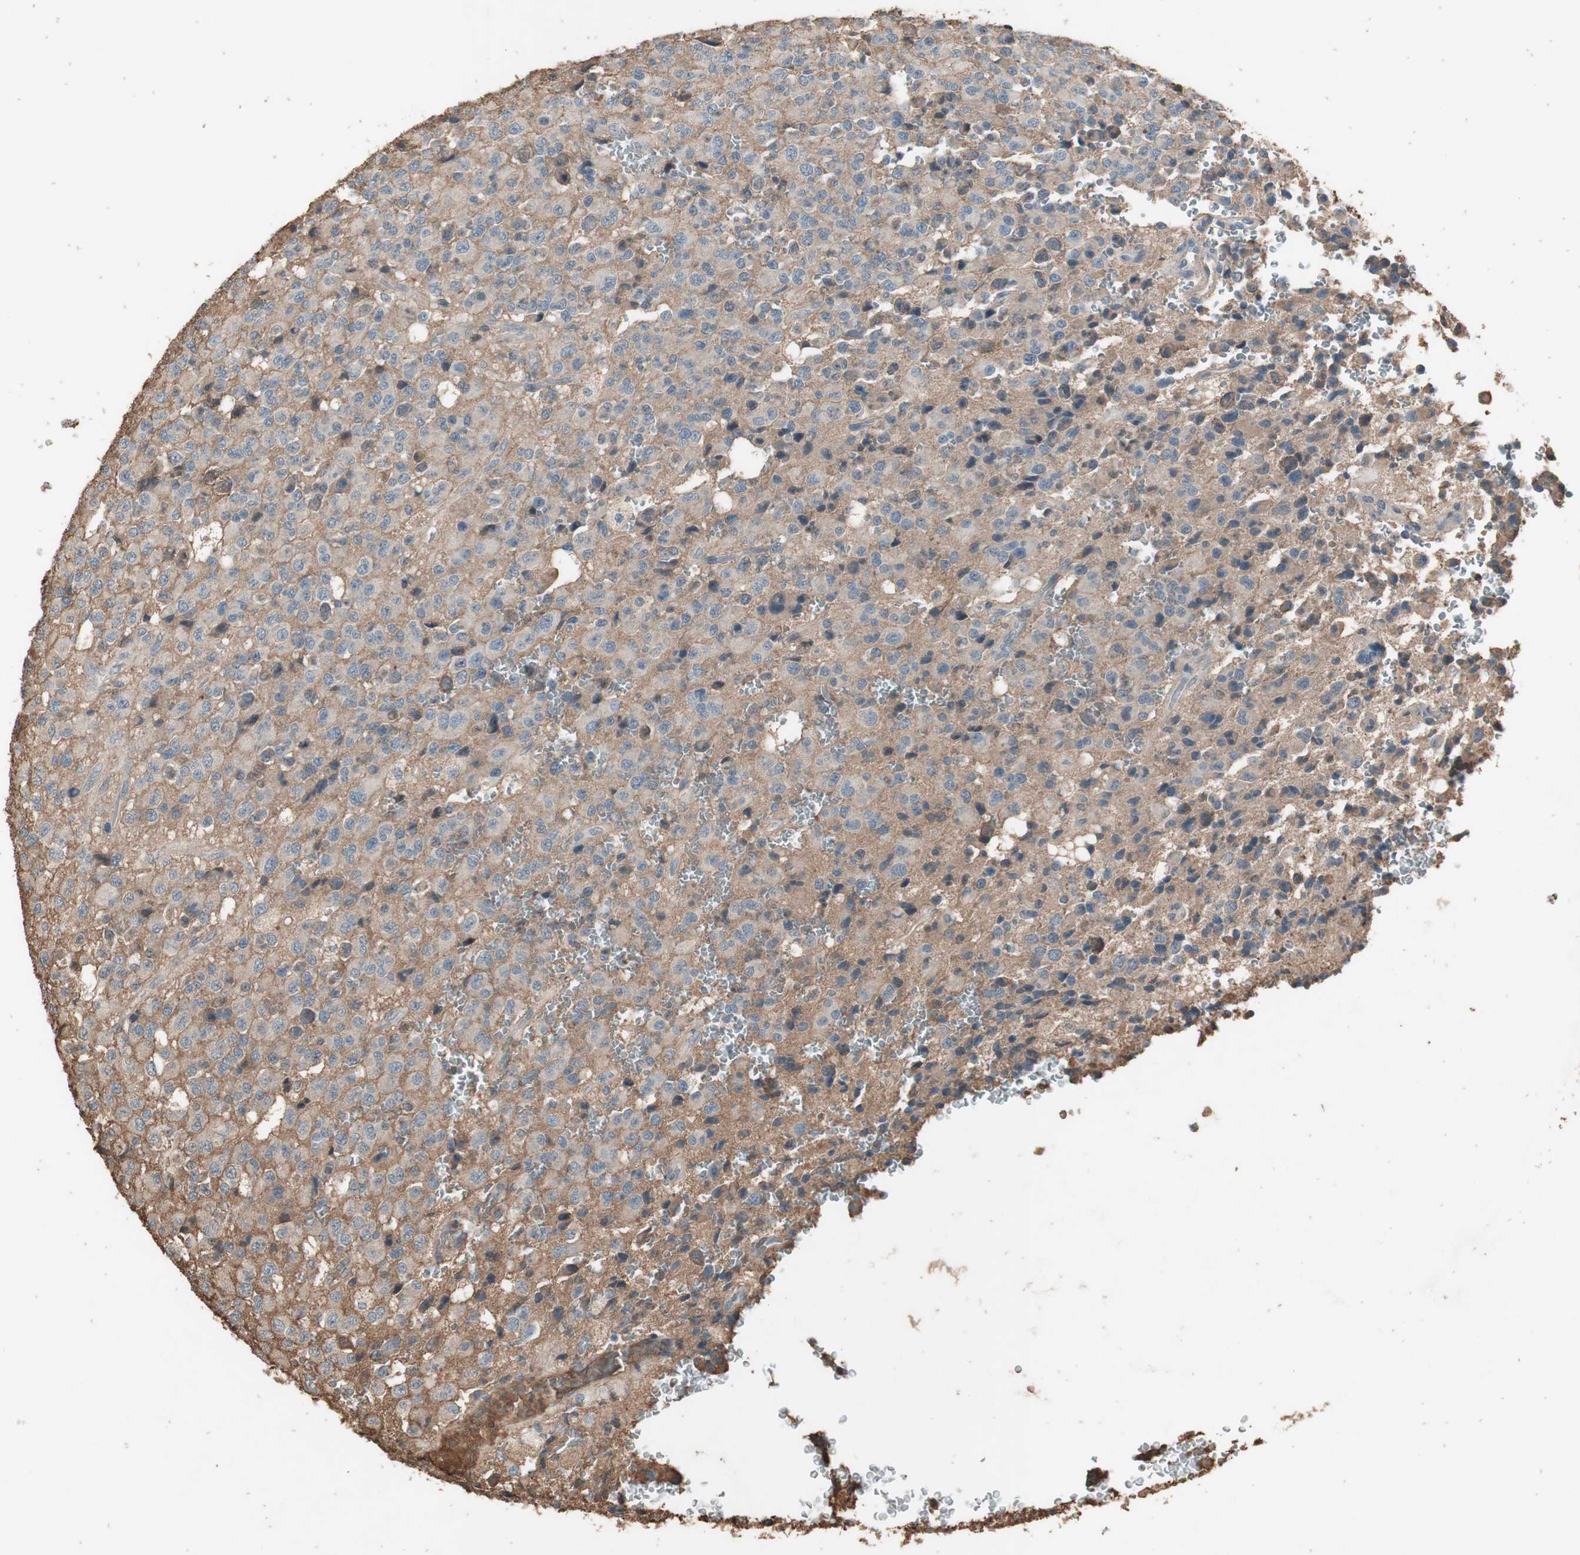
{"staining": {"intensity": "weak", "quantity": ">75%", "location": "cytoplasmic/membranous"}, "tissue": "glioma", "cell_type": "Tumor cells", "image_type": "cancer", "snomed": [{"axis": "morphology", "description": "Glioma, malignant, High grade"}, {"axis": "topography", "description": "pancreas cauda"}], "caption": "High-power microscopy captured an immunohistochemistry histopathology image of glioma, revealing weak cytoplasmic/membranous positivity in approximately >75% of tumor cells.", "gene": "MMP14", "patient": {"sex": "male", "age": 60}}